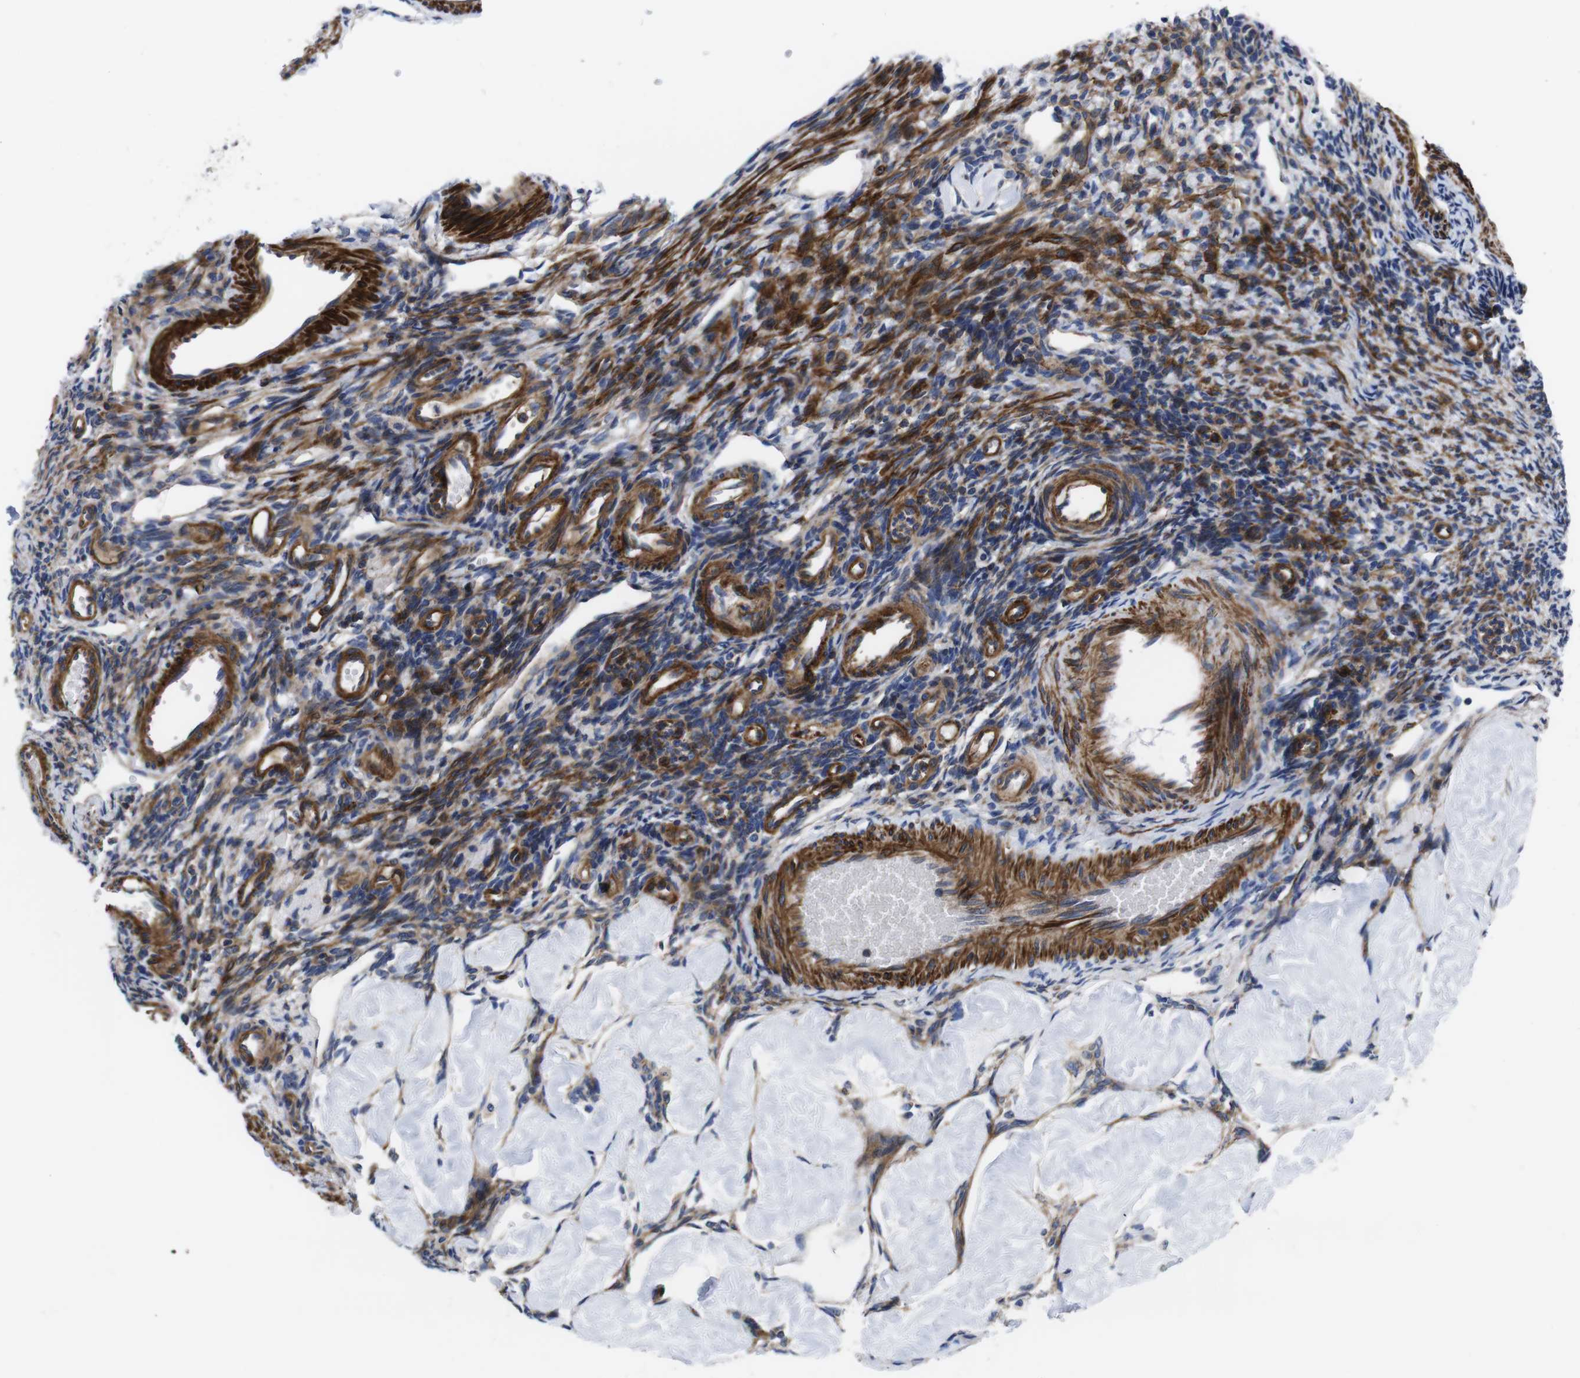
{"staining": {"intensity": "moderate", "quantity": "<25%", "location": "cytoplasmic/membranous"}, "tissue": "ovary", "cell_type": "Ovarian stroma cells", "image_type": "normal", "snomed": [{"axis": "morphology", "description": "Normal tissue, NOS"}, {"axis": "topography", "description": "Ovary"}], "caption": "The histopathology image displays immunohistochemical staining of benign ovary. There is moderate cytoplasmic/membranous expression is seen in about <25% of ovarian stroma cells. (IHC, brightfield microscopy, high magnification).", "gene": "GPR4", "patient": {"sex": "female", "age": 33}}